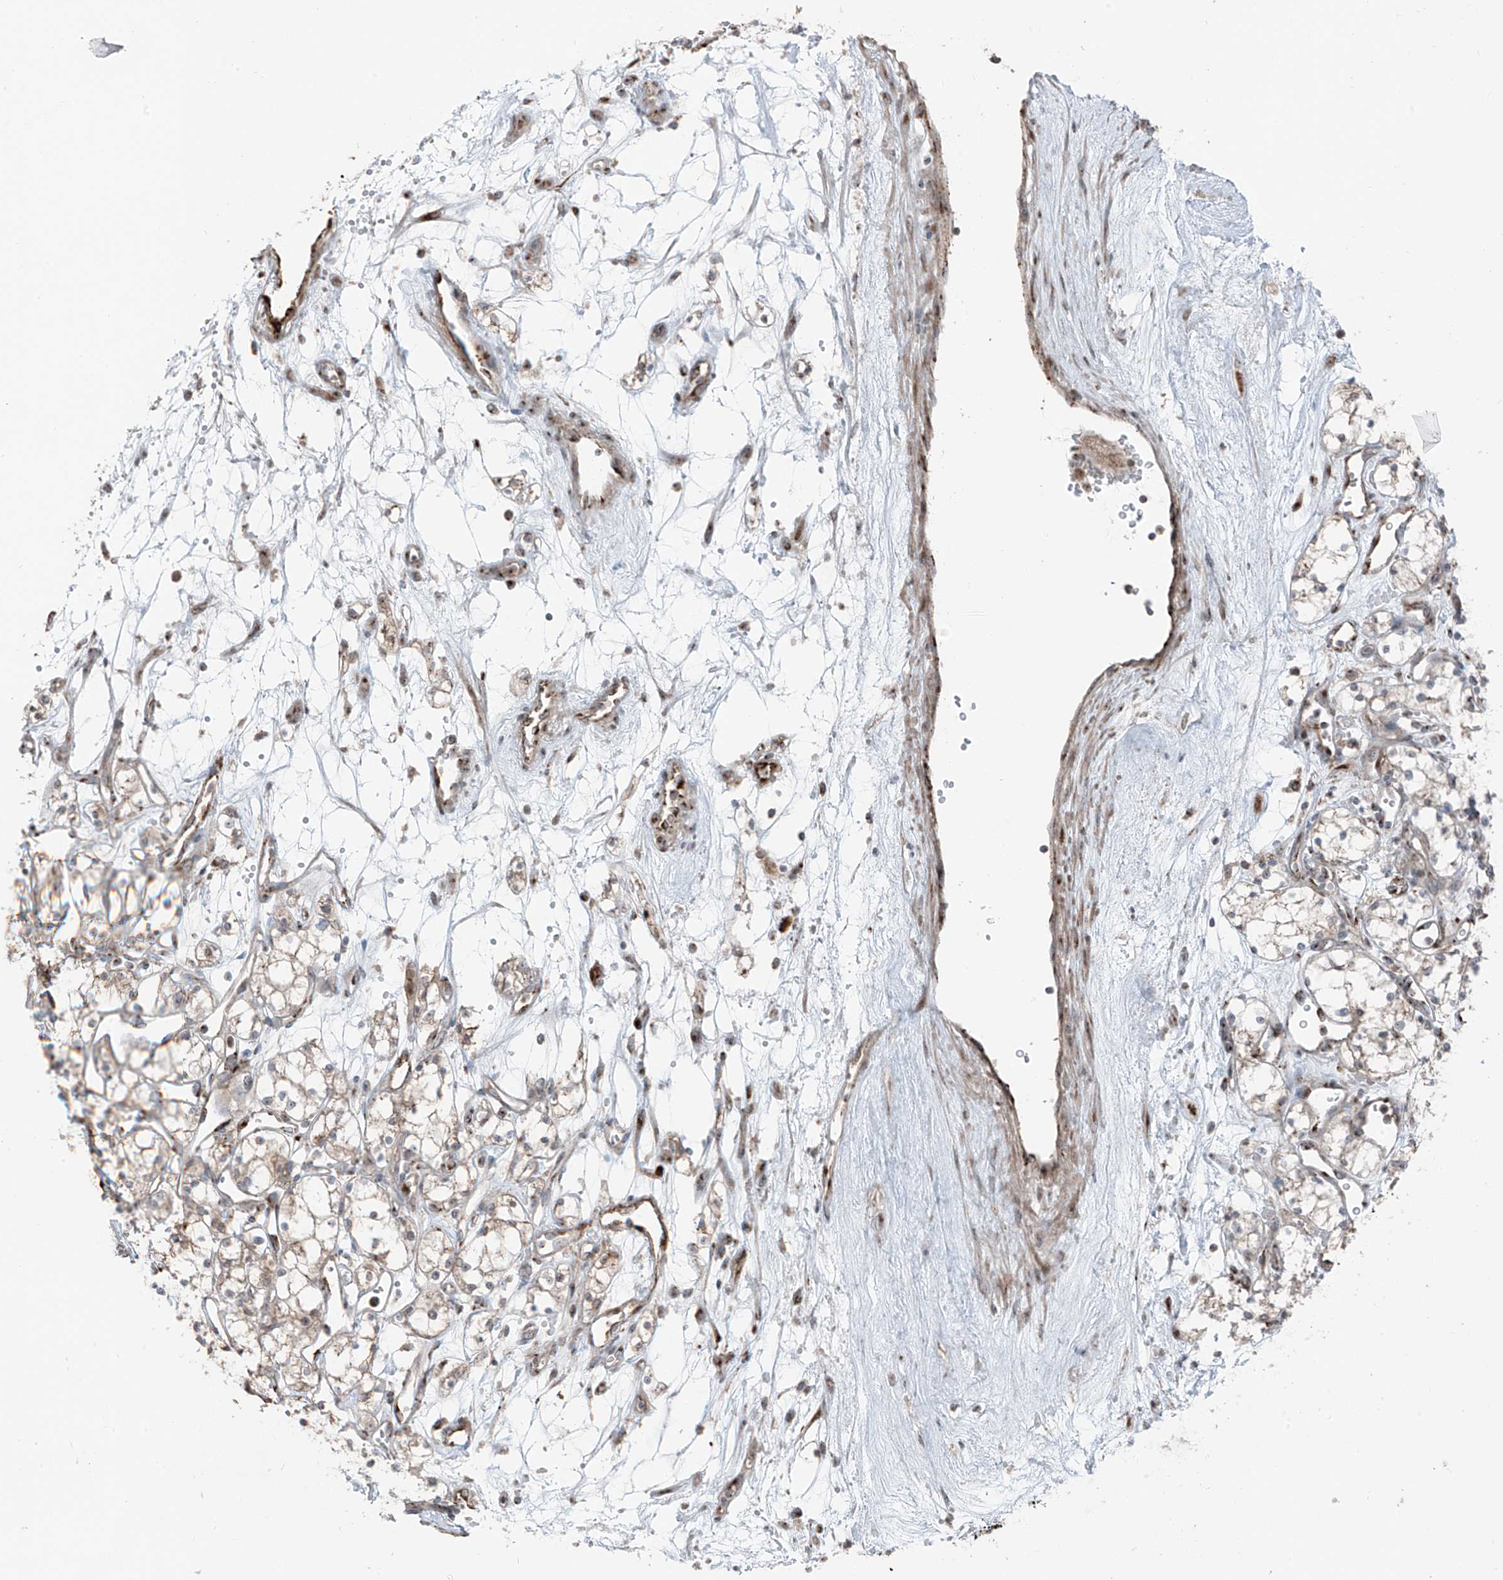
{"staining": {"intensity": "weak", "quantity": "<25%", "location": "cytoplasmic/membranous"}, "tissue": "renal cancer", "cell_type": "Tumor cells", "image_type": "cancer", "snomed": [{"axis": "morphology", "description": "Adenocarcinoma, NOS"}, {"axis": "topography", "description": "Kidney"}], "caption": "Adenocarcinoma (renal) was stained to show a protein in brown. There is no significant expression in tumor cells. The staining is performed using DAB brown chromogen with nuclei counter-stained in using hematoxylin.", "gene": "ERLEC1", "patient": {"sex": "male", "age": 59}}